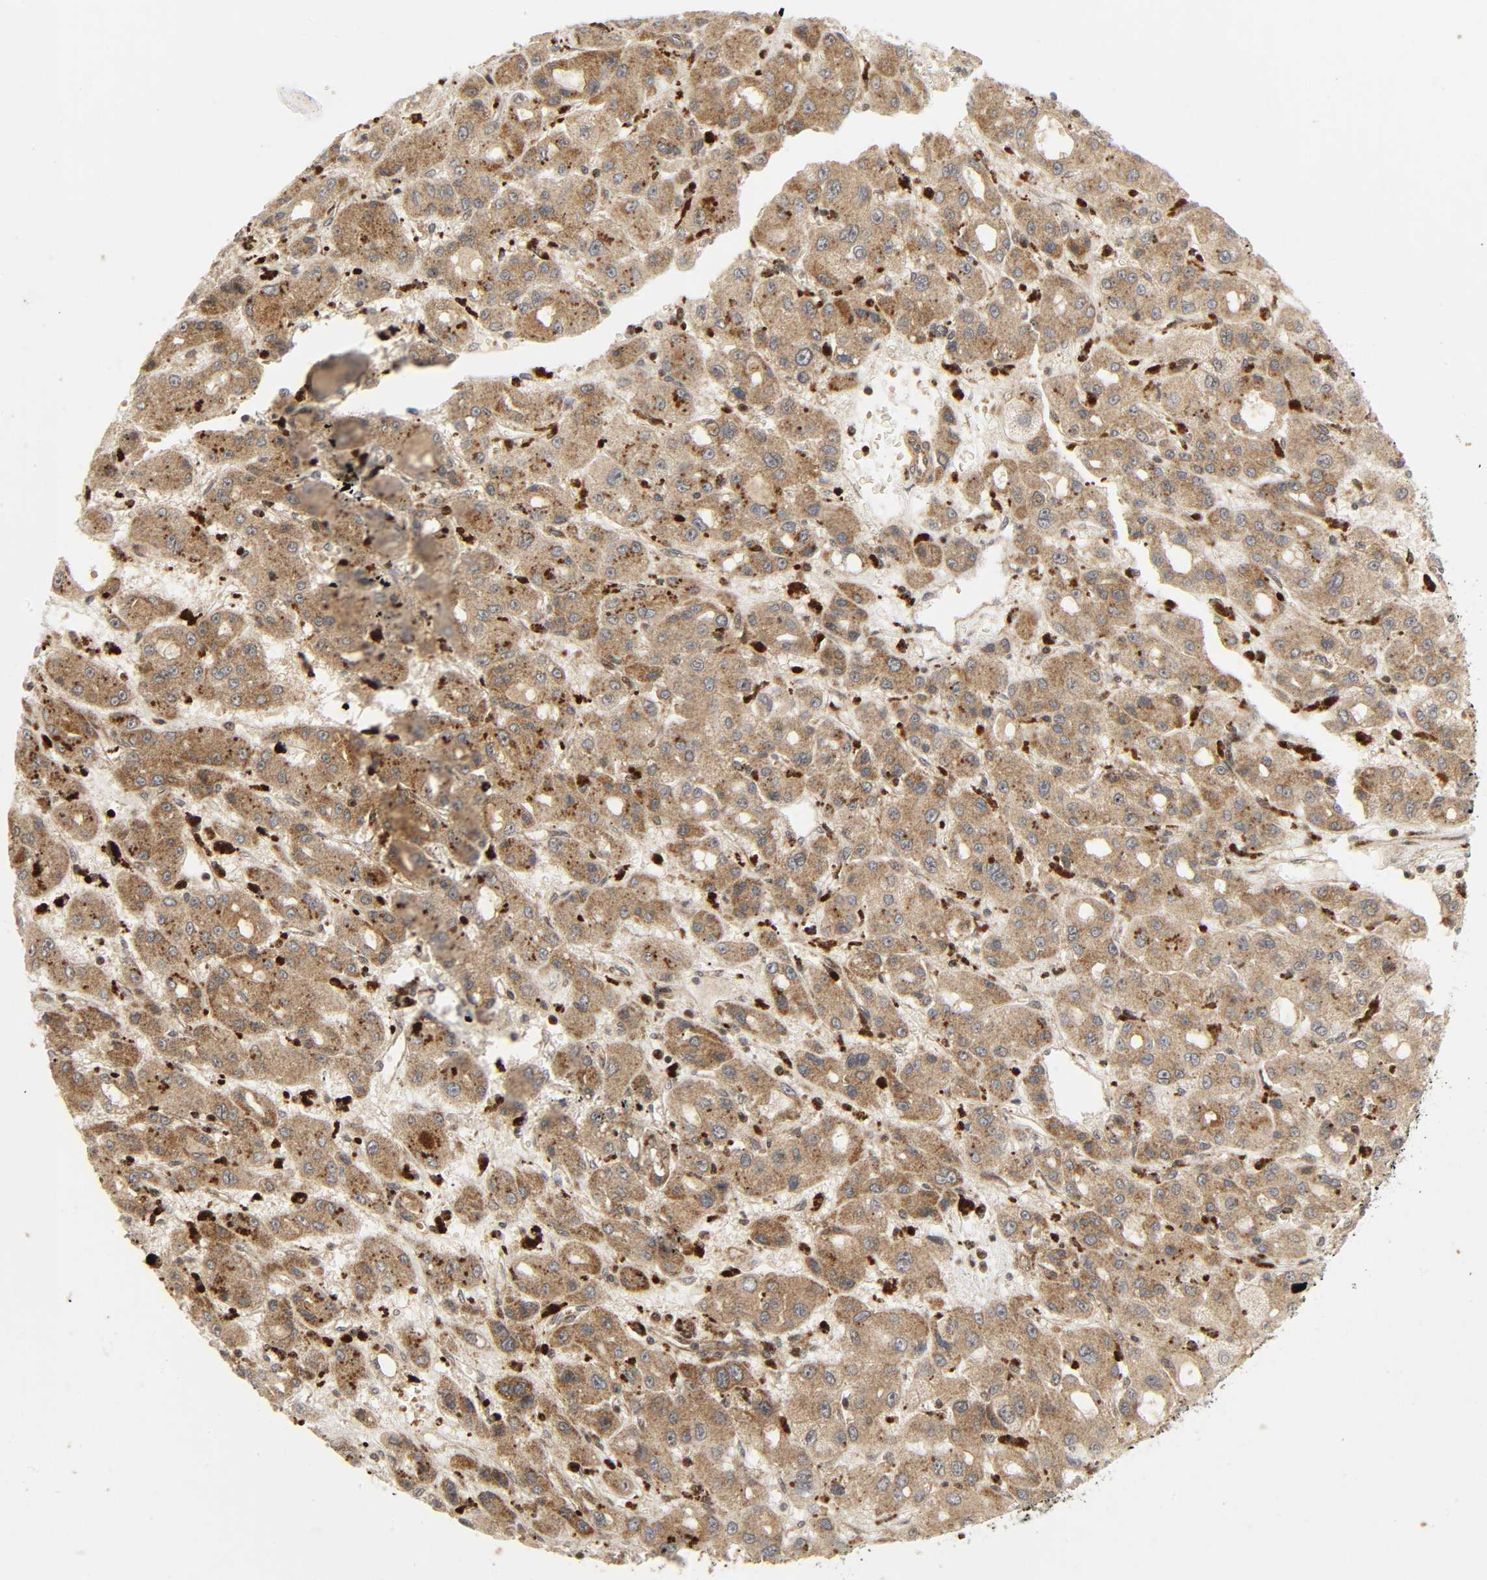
{"staining": {"intensity": "moderate", "quantity": ">75%", "location": "cytoplasmic/membranous"}, "tissue": "liver cancer", "cell_type": "Tumor cells", "image_type": "cancer", "snomed": [{"axis": "morphology", "description": "Carcinoma, Hepatocellular, NOS"}, {"axis": "topography", "description": "Liver"}], "caption": "Immunohistochemistry (DAB (3,3'-diaminobenzidine)) staining of human liver hepatocellular carcinoma demonstrates moderate cytoplasmic/membranous protein staining in approximately >75% of tumor cells.", "gene": "CHUK", "patient": {"sex": "male", "age": 55}}